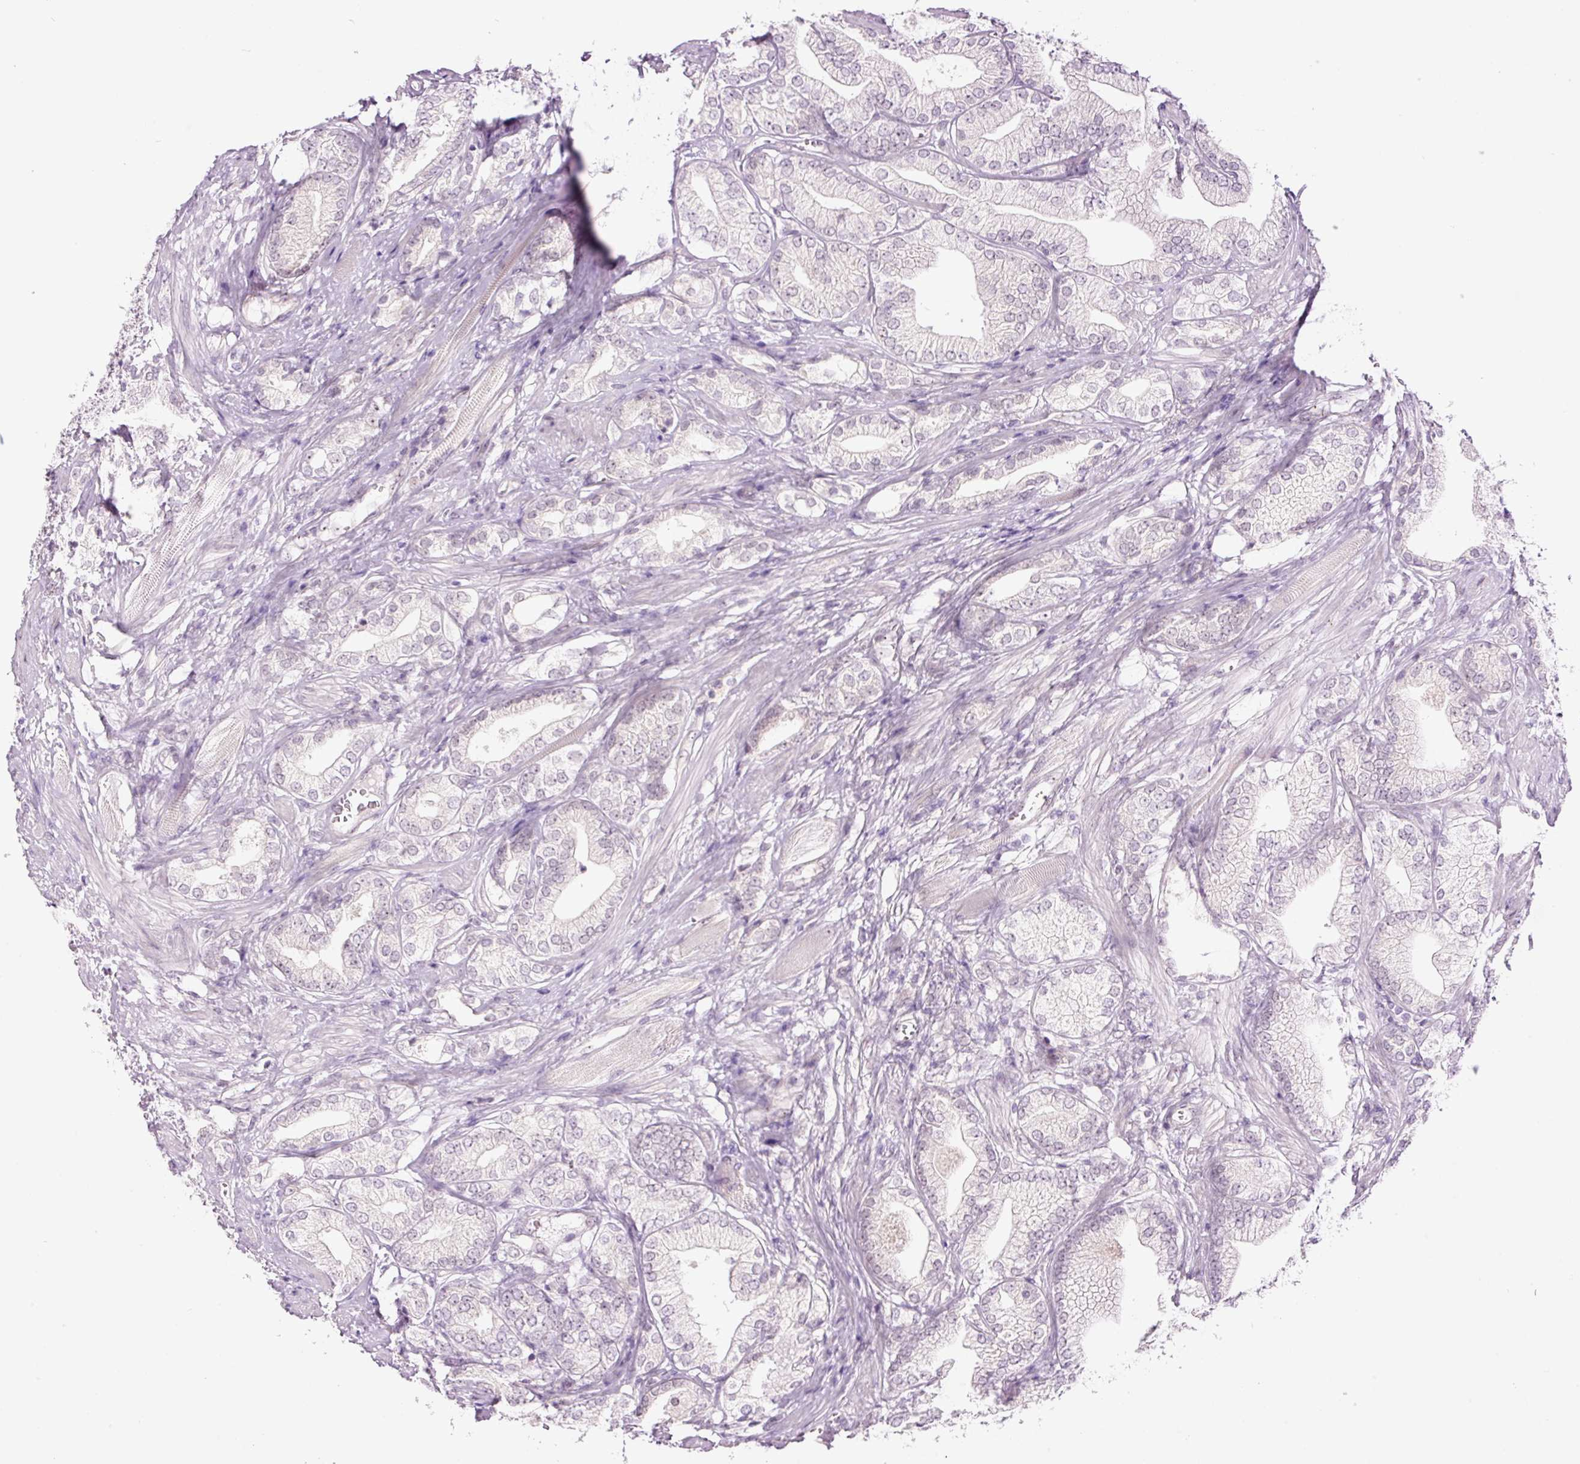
{"staining": {"intensity": "negative", "quantity": "none", "location": "none"}, "tissue": "prostate cancer", "cell_type": "Tumor cells", "image_type": "cancer", "snomed": [{"axis": "morphology", "description": "Adenocarcinoma, High grade"}, {"axis": "topography", "description": "Prostate"}], "caption": "Prostate adenocarcinoma (high-grade) stained for a protein using immunohistochemistry (IHC) reveals no staining tumor cells.", "gene": "GCG", "patient": {"sex": "male", "age": 50}}